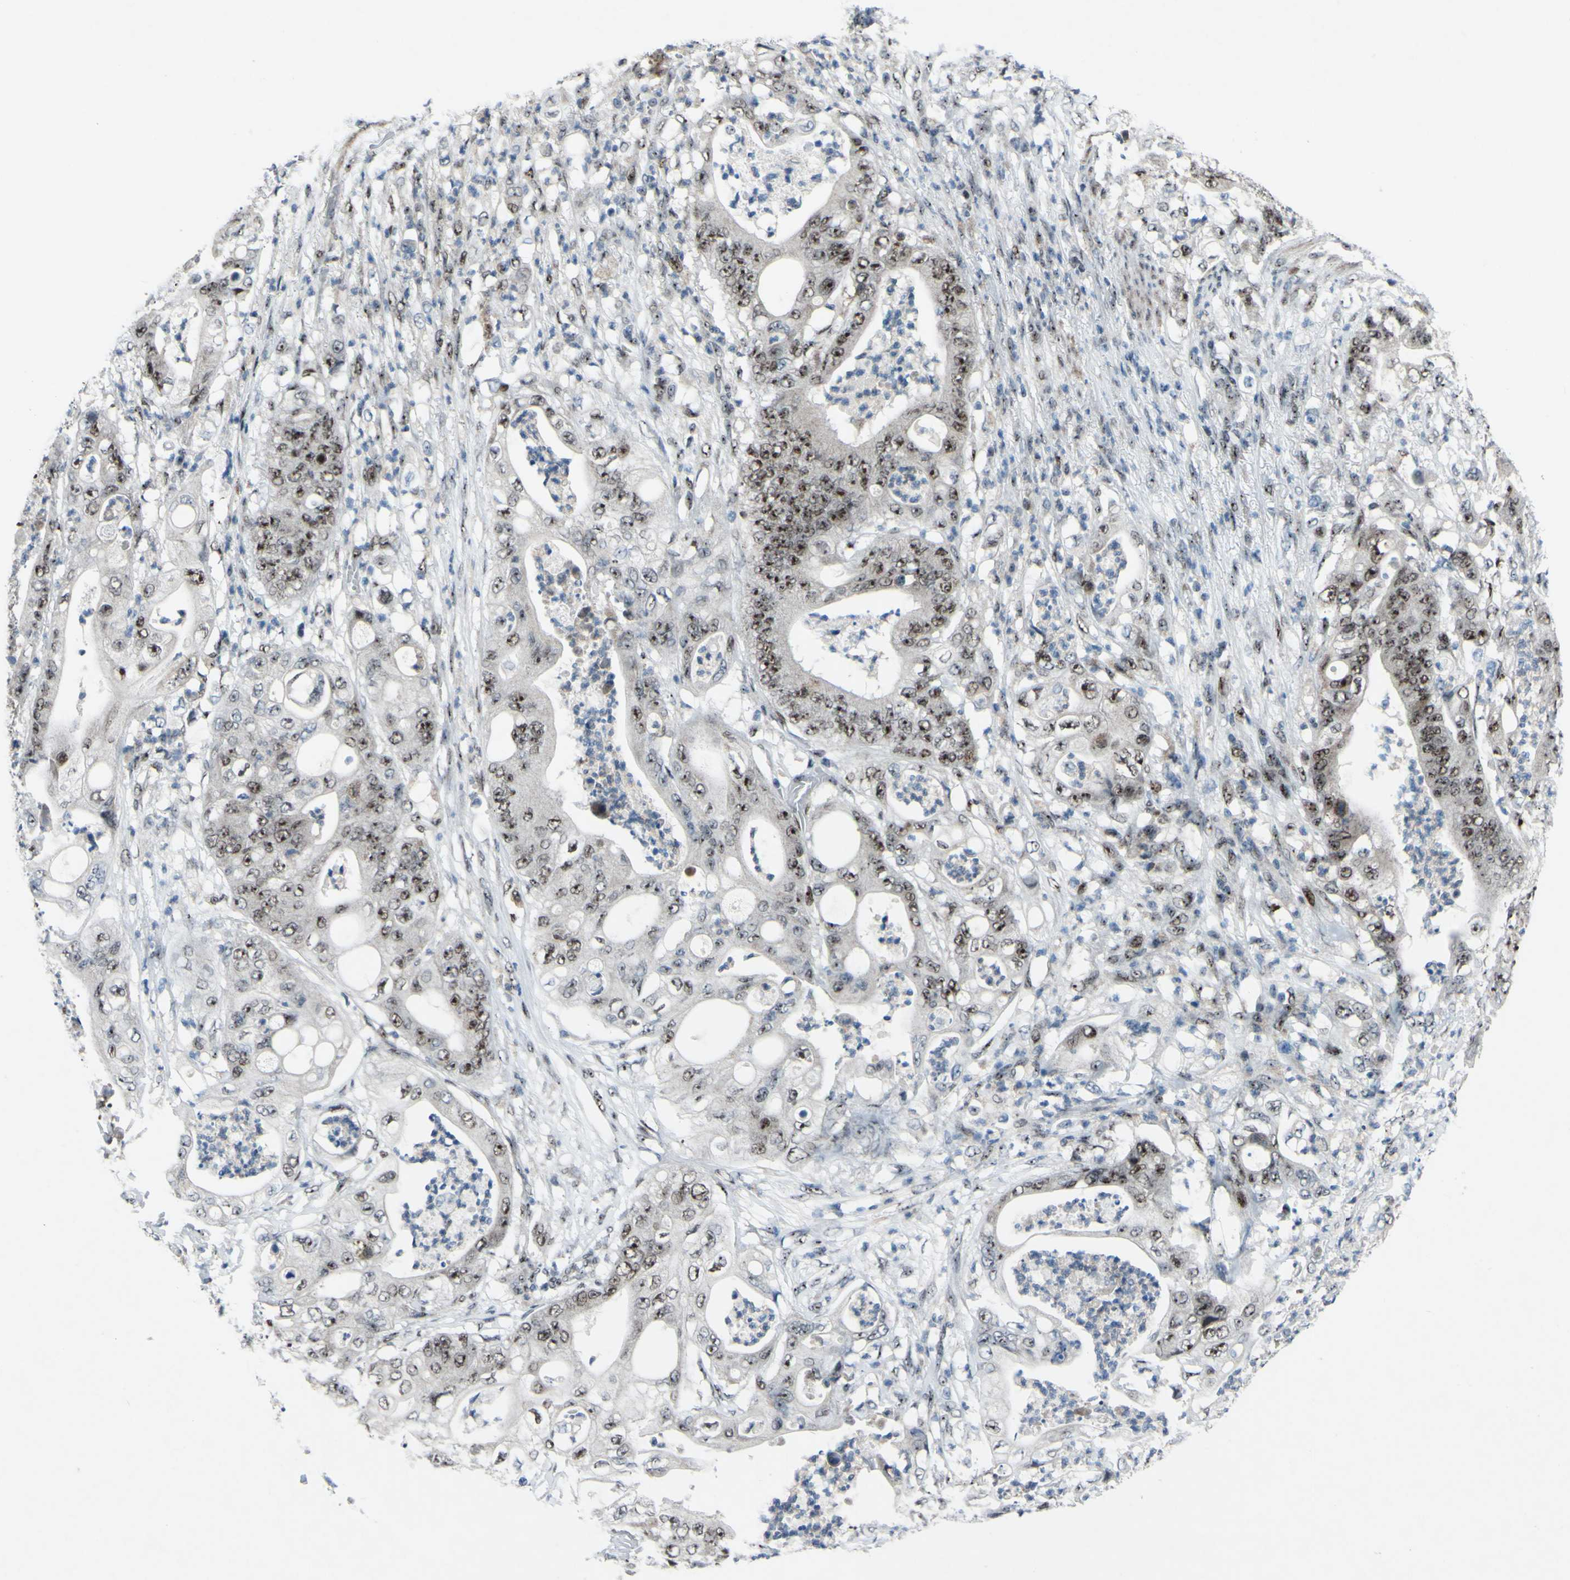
{"staining": {"intensity": "moderate", "quantity": ">75%", "location": "nuclear"}, "tissue": "stomach cancer", "cell_type": "Tumor cells", "image_type": "cancer", "snomed": [{"axis": "morphology", "description": "Adenocarcinoma, NOS"}, {"axis": "topography", "description": "Stomach"}], "caption": "Immunohistochemistry staining of stomach adenocarcinoma, which shows medium levels of moderate nuclear staining in approximately >75% of tumor cells indicating moderate nuclear protein staining. The staining was performed using DAB (brown) for protein detection and nuclei were counterstained in hematoxylin (blue).", "gene": "POLR1A", "patient": {"sex": "female", "age": 73}}